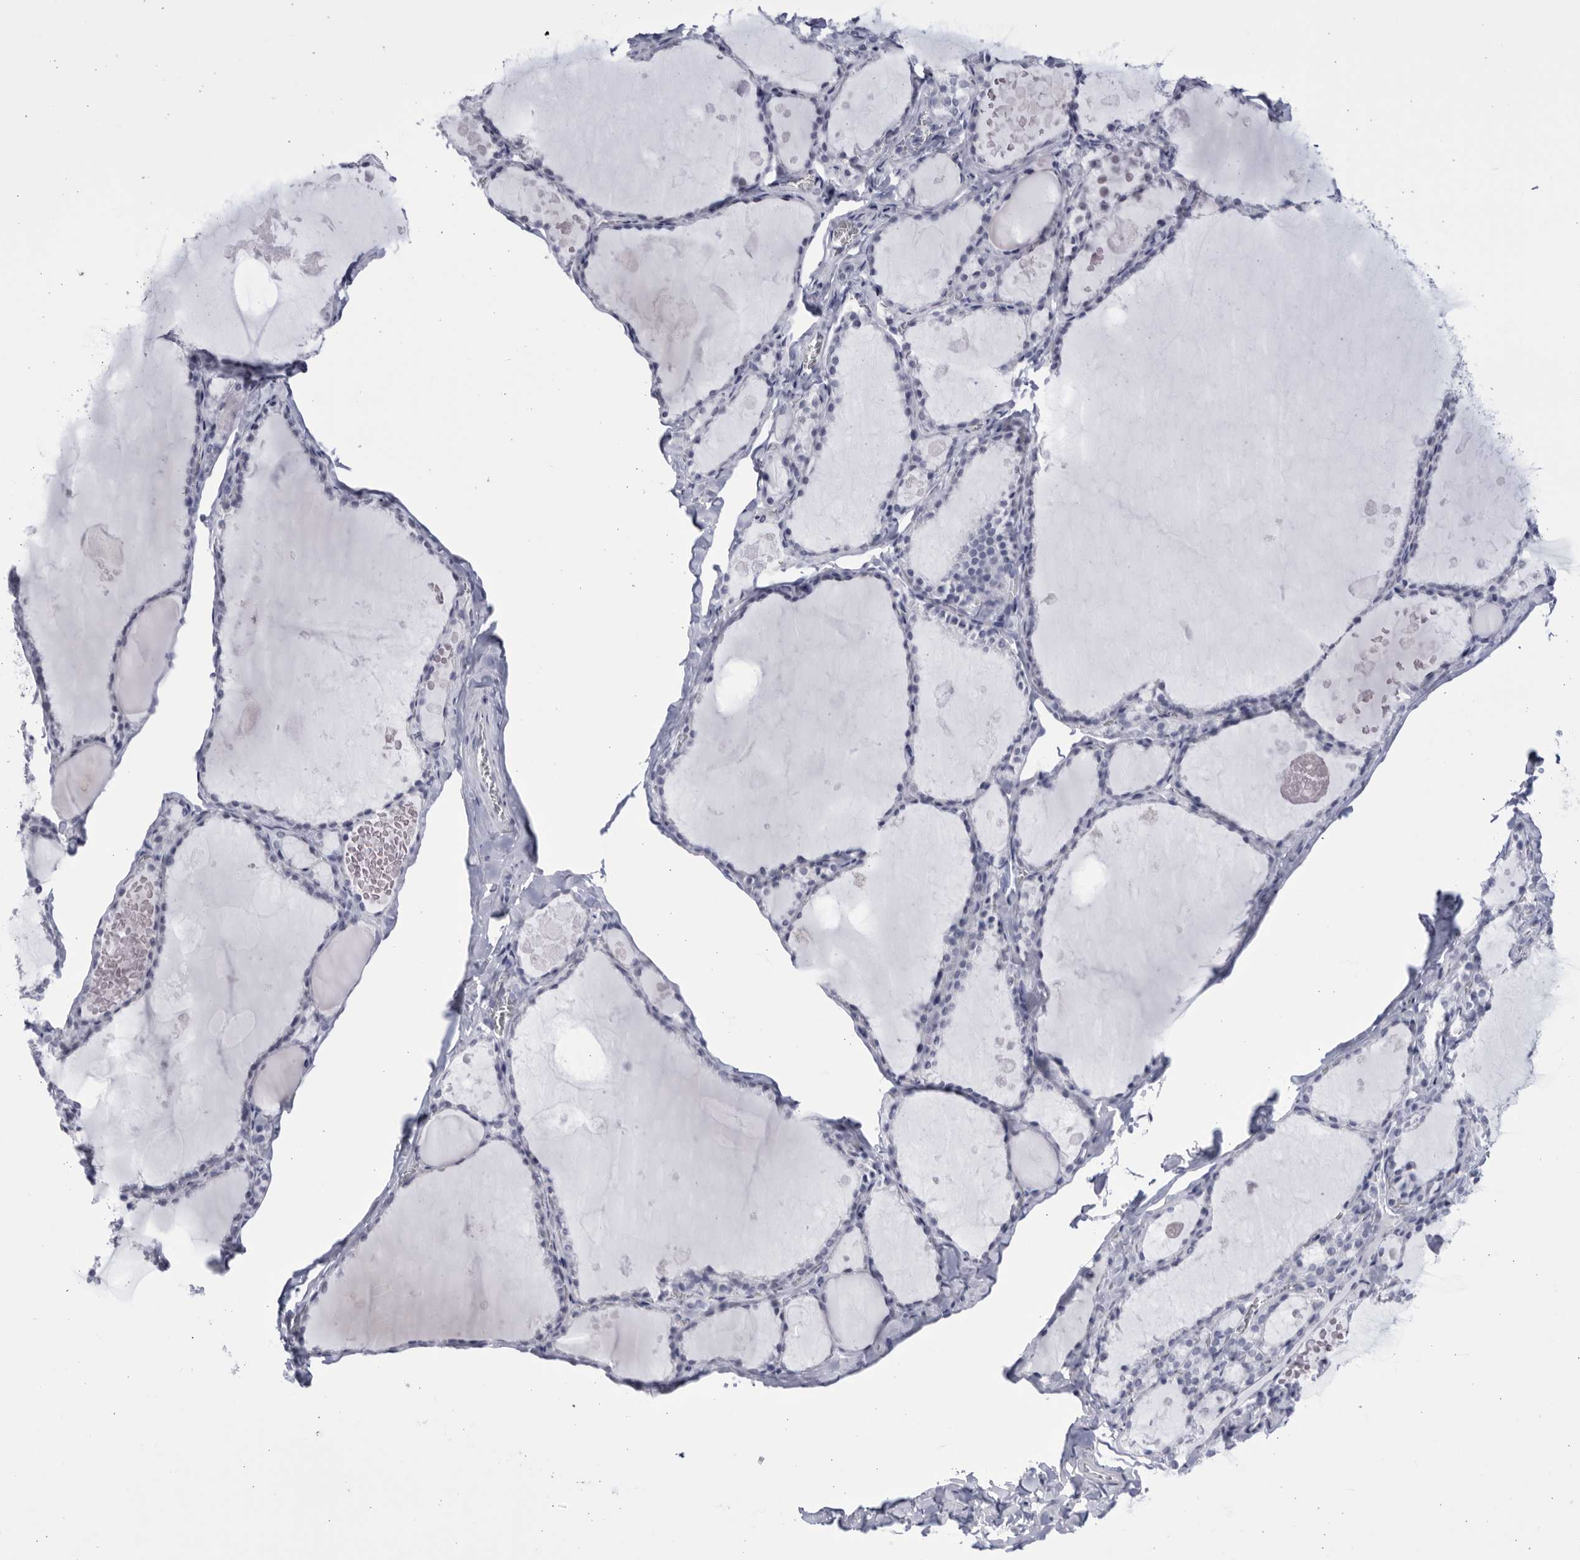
{"staining": {"intensity": "negative", "quantity": "none", "location": "none"}, "tissue": "thyroid gland", "cell_type": "Glandular cells", "image_type": "normal", "snomed": [{"axis": "morphology", "description": "Normal tissue, NOS"}, {"axis": "topography", "description": "Thyroid gland"}], "caption": "A micrograph of thyroid gland stained for a protein displays no brown staining in glandular cells.", "gene": "CCDC181", "patient": {"sex": "male", "age": 56}}